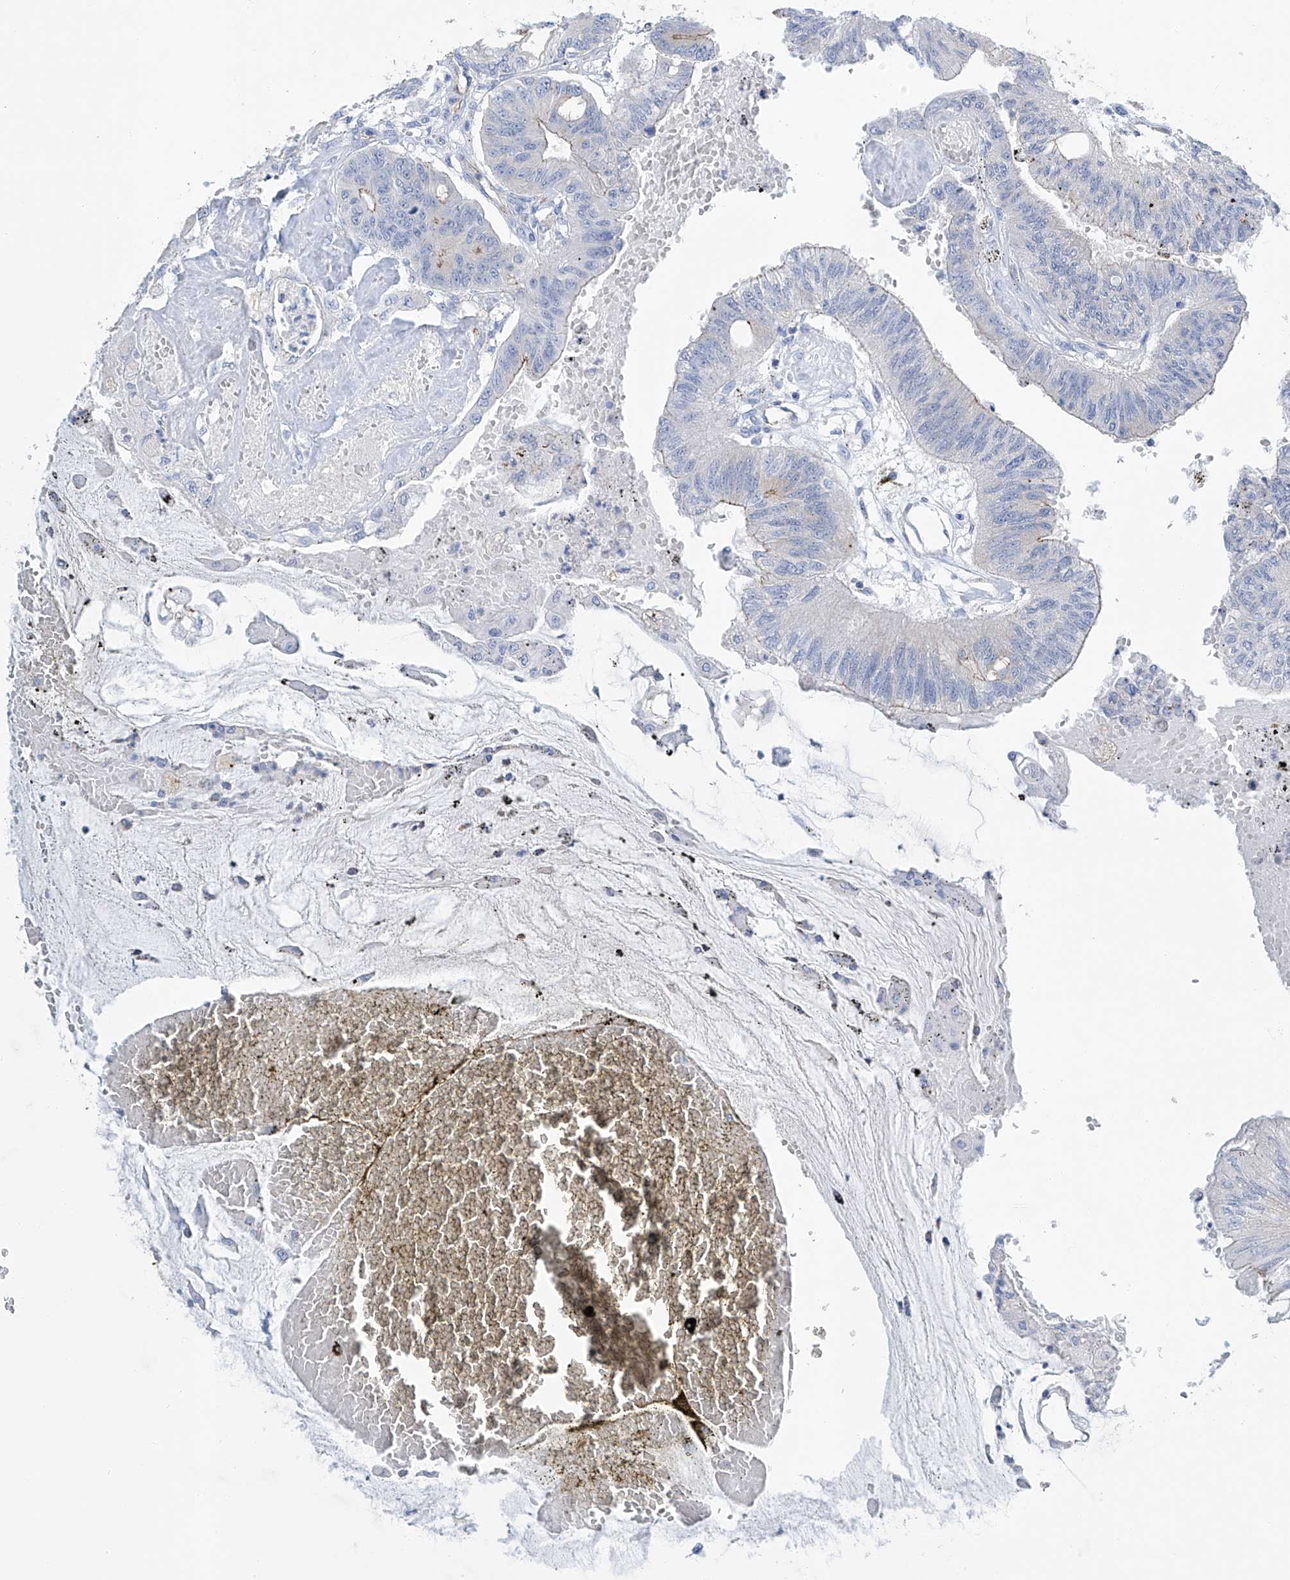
{"staining": {"intensity": "negative", "quantity": "none", "location": "none"}, "tissue": "colorectal cancer", "cell_type": "Tumor cells", "image_type": "cancer", "snomed": [{"axis": "morphology", "description": "Adenoma, NOS"}, {"axis": "morphology", "description": "Adenocarcinoma, NOS"}, {"axis": "topography", "description": "Colon"}], "caption": "An immunohistochemistry (IHC) image of colorectal cancer (adenoma) is shown. There is no staining in tumor cells of colorectal cancer (adenoma).", "gene": "MAGI1", "patient": {"sex": "male", "age": 79}}